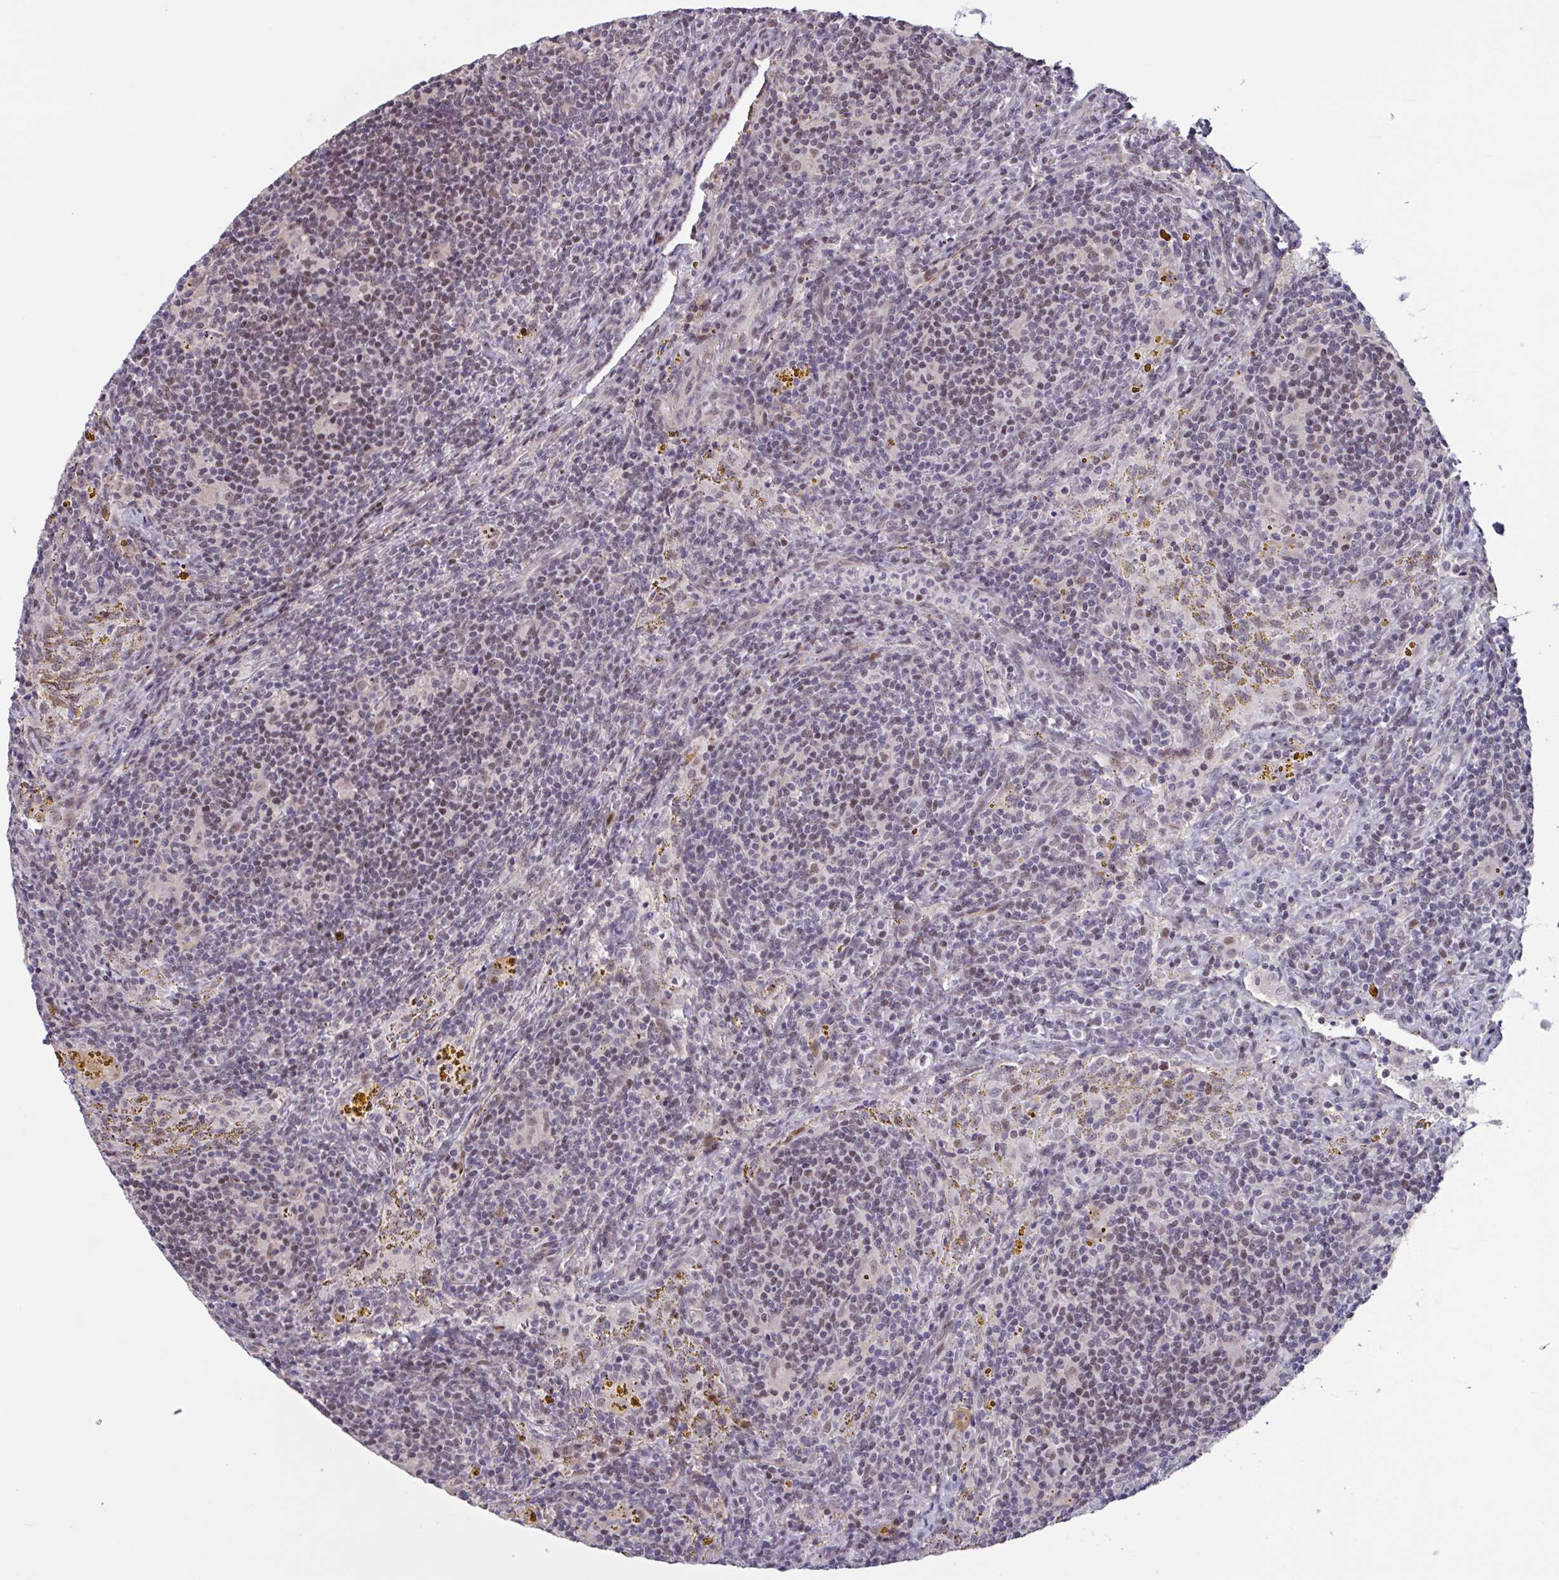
{"staining": {"intensity": "weak", "quantity": "<25%", "location": "nuclear"}, "tissue": "lymphoma", "cell_type": "Tumor cells", "image_type": "cancer", "snomed": [{"axis": "morphology", "description": "Malignant lymphoma, non-Hodgkin's type, Low grade"}, {"axis": "topography", "description": "Spleen"}], "caption": "Immunohistochemical staining of malignant lymphoma, non-Hodgkin's type (low-grade) demonstrates no significant expression in tumor cells.", "gene": "ZNF414", "patient": {"sex": "female", "age": 70}}